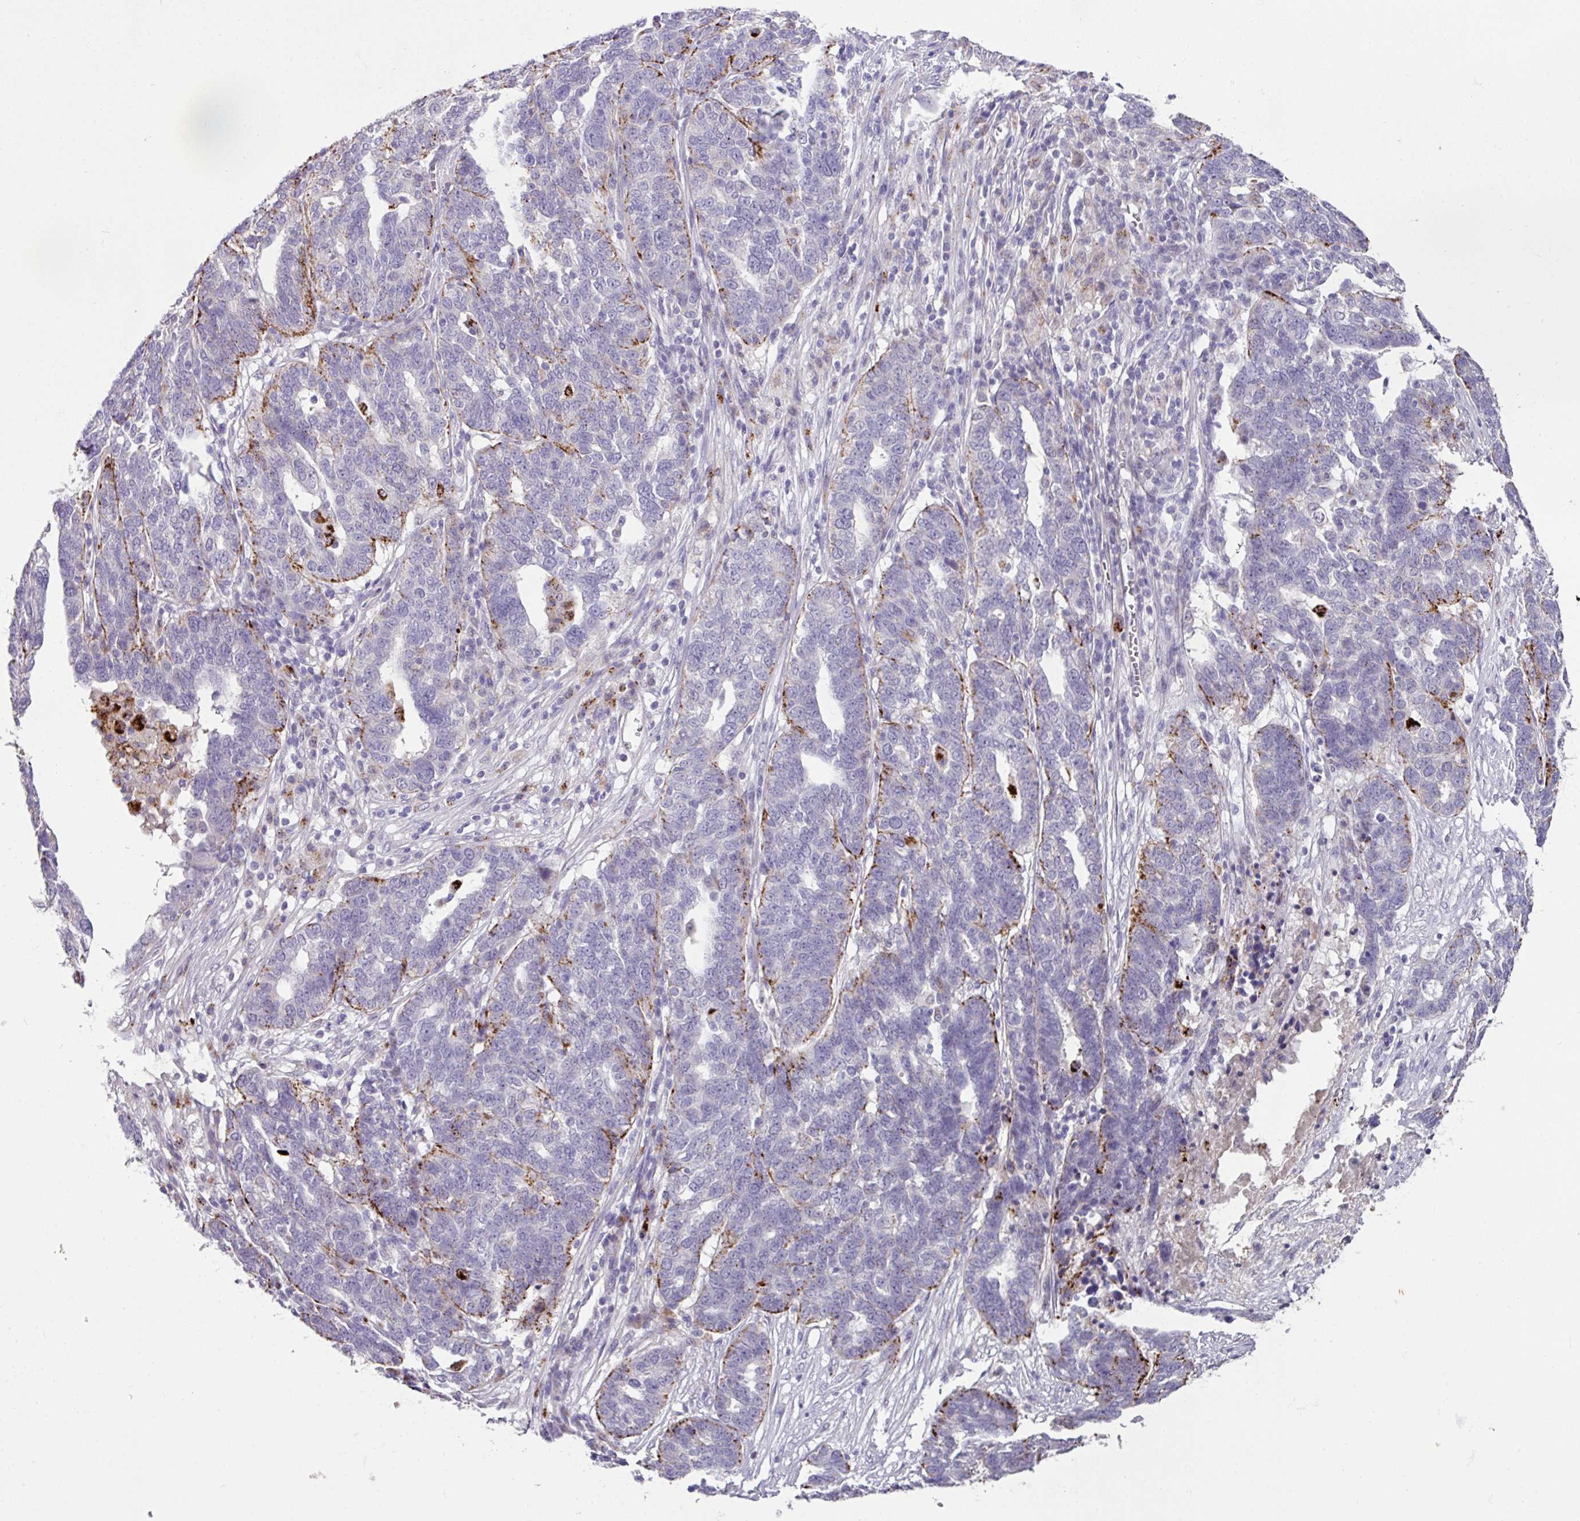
{"staining": {"intensity": "moderate", "quantity": "25%-75%", "location": "cytoplasmic/membranous"}, "tissue": "ovarian cancer", "cell_type": "Tumor cells", "image_type": "cancer", "snomed": [{"axis": "morphology", "description": "Cystadenocarcinoma, serous, NOS"}, {"axis": "topography", "description": "Ovary"}], "caption": "This histopathology image exhibits immunohistochemistry (IHC) staining of ovarian serous cystadenocarcinoma, with medium moderate cytoplasmic/membranous expression in approximately 25%-75% of tumor cells.", "gene": "PLEKHH3", "patient": {"sex": "female", "age": 59}}